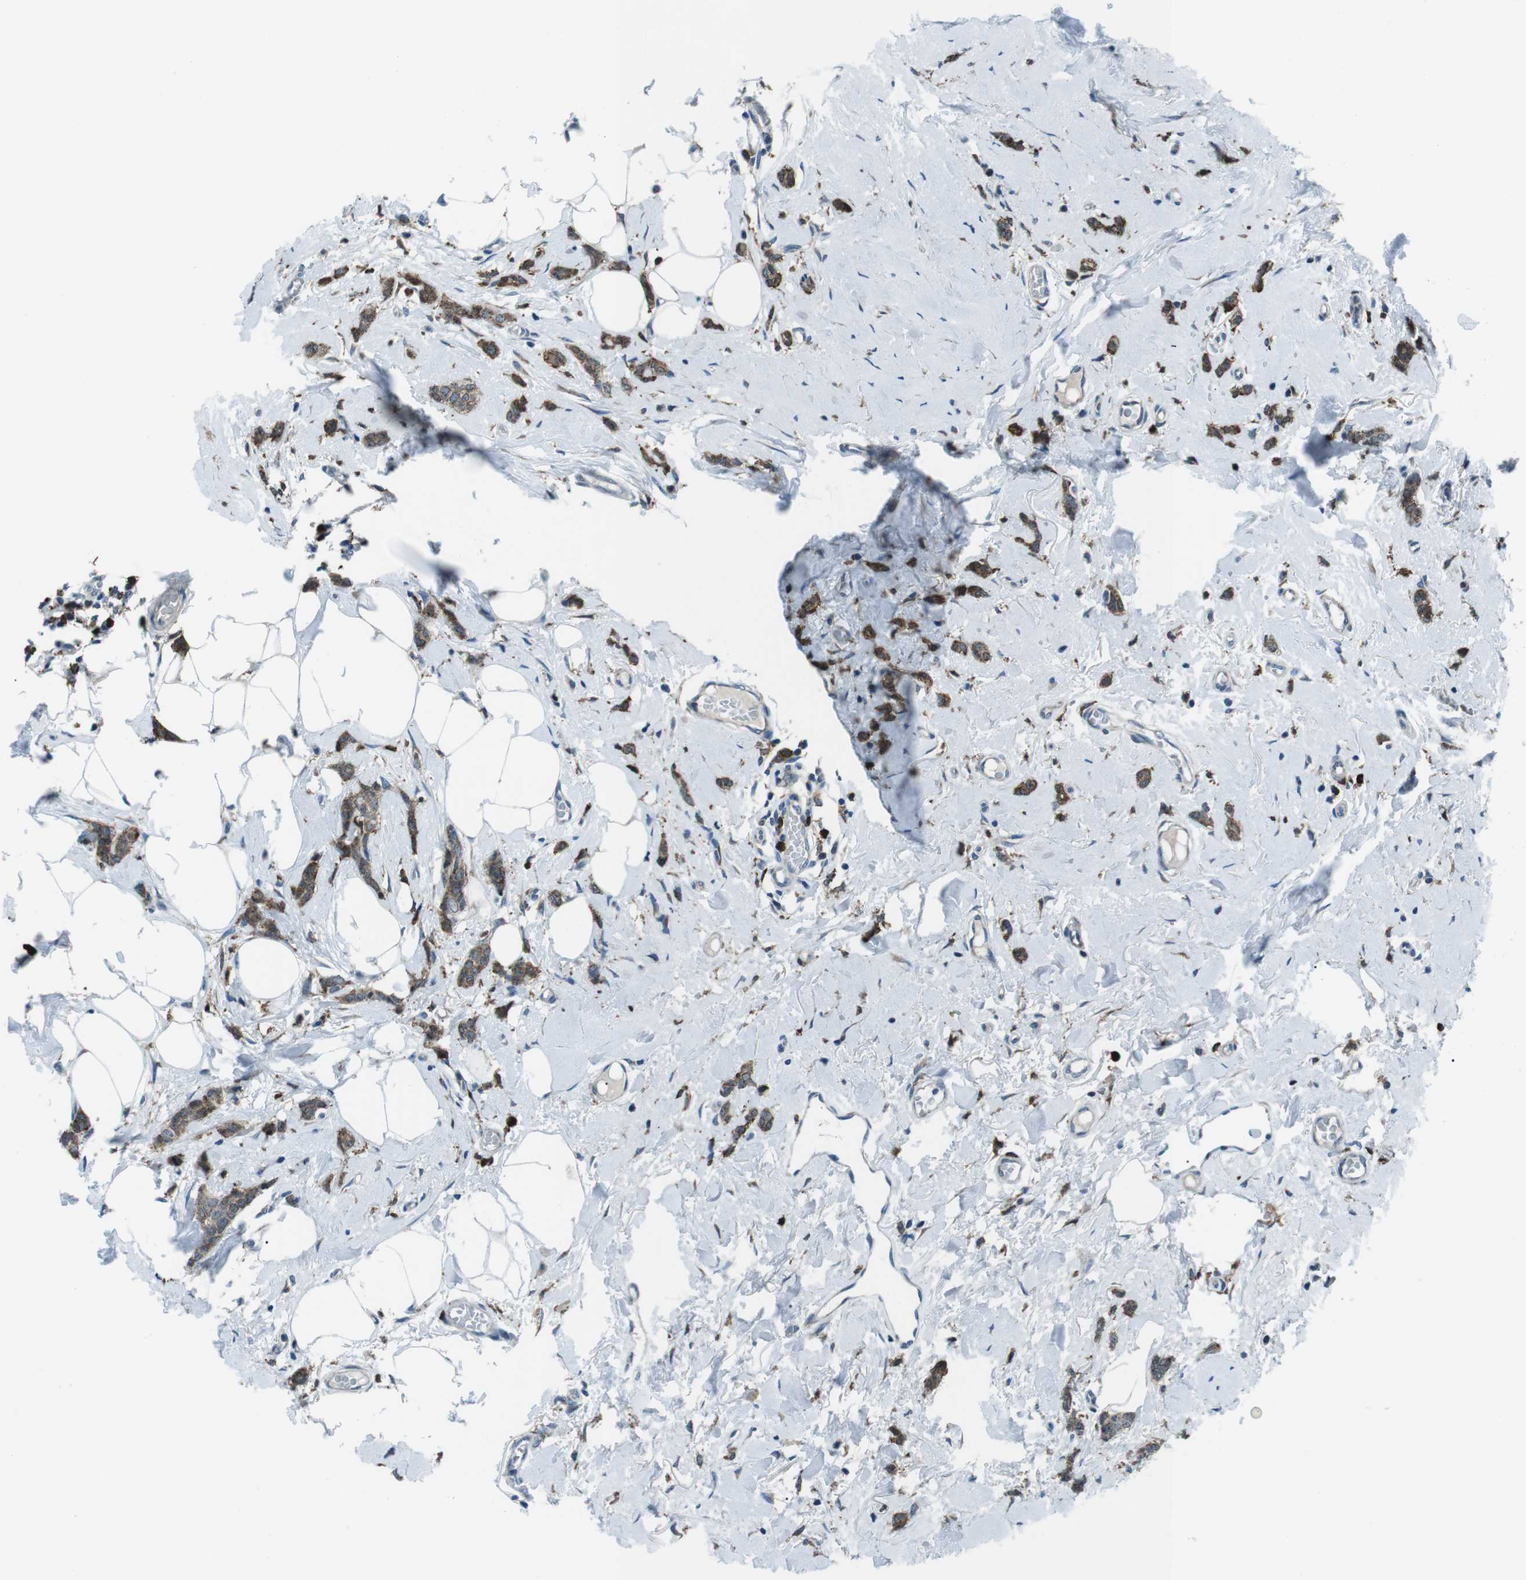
{"staining": {"intensity": "weak", "quantity": ">75%", "location": "cytoplasmic/membranous"}, "tissue": "breast cancer", "cell_type": "Tumor cells", "image_type": "cancer", "snomed": [{"axis": "morphology", "description": "Lobular carcinoma"}, {"axis": "topography", "description": "Skin"}, {"axis": "topography", "description": "Breast"}], "caption": "Immunohistochemistry staining of lobular carcinoma (breast), which demonstrates low levels of weak cytoplasmic/membranous positivity in about >75% of tumor cells indicating weak cytoplasmic/membranous protein expression. The staining was performed using DAB (brown) for protein detection and nuclei were counterstained in hematoxylin (blue).", "gene": "BLNK", "patient": {"sex": "female", "age": 46}}